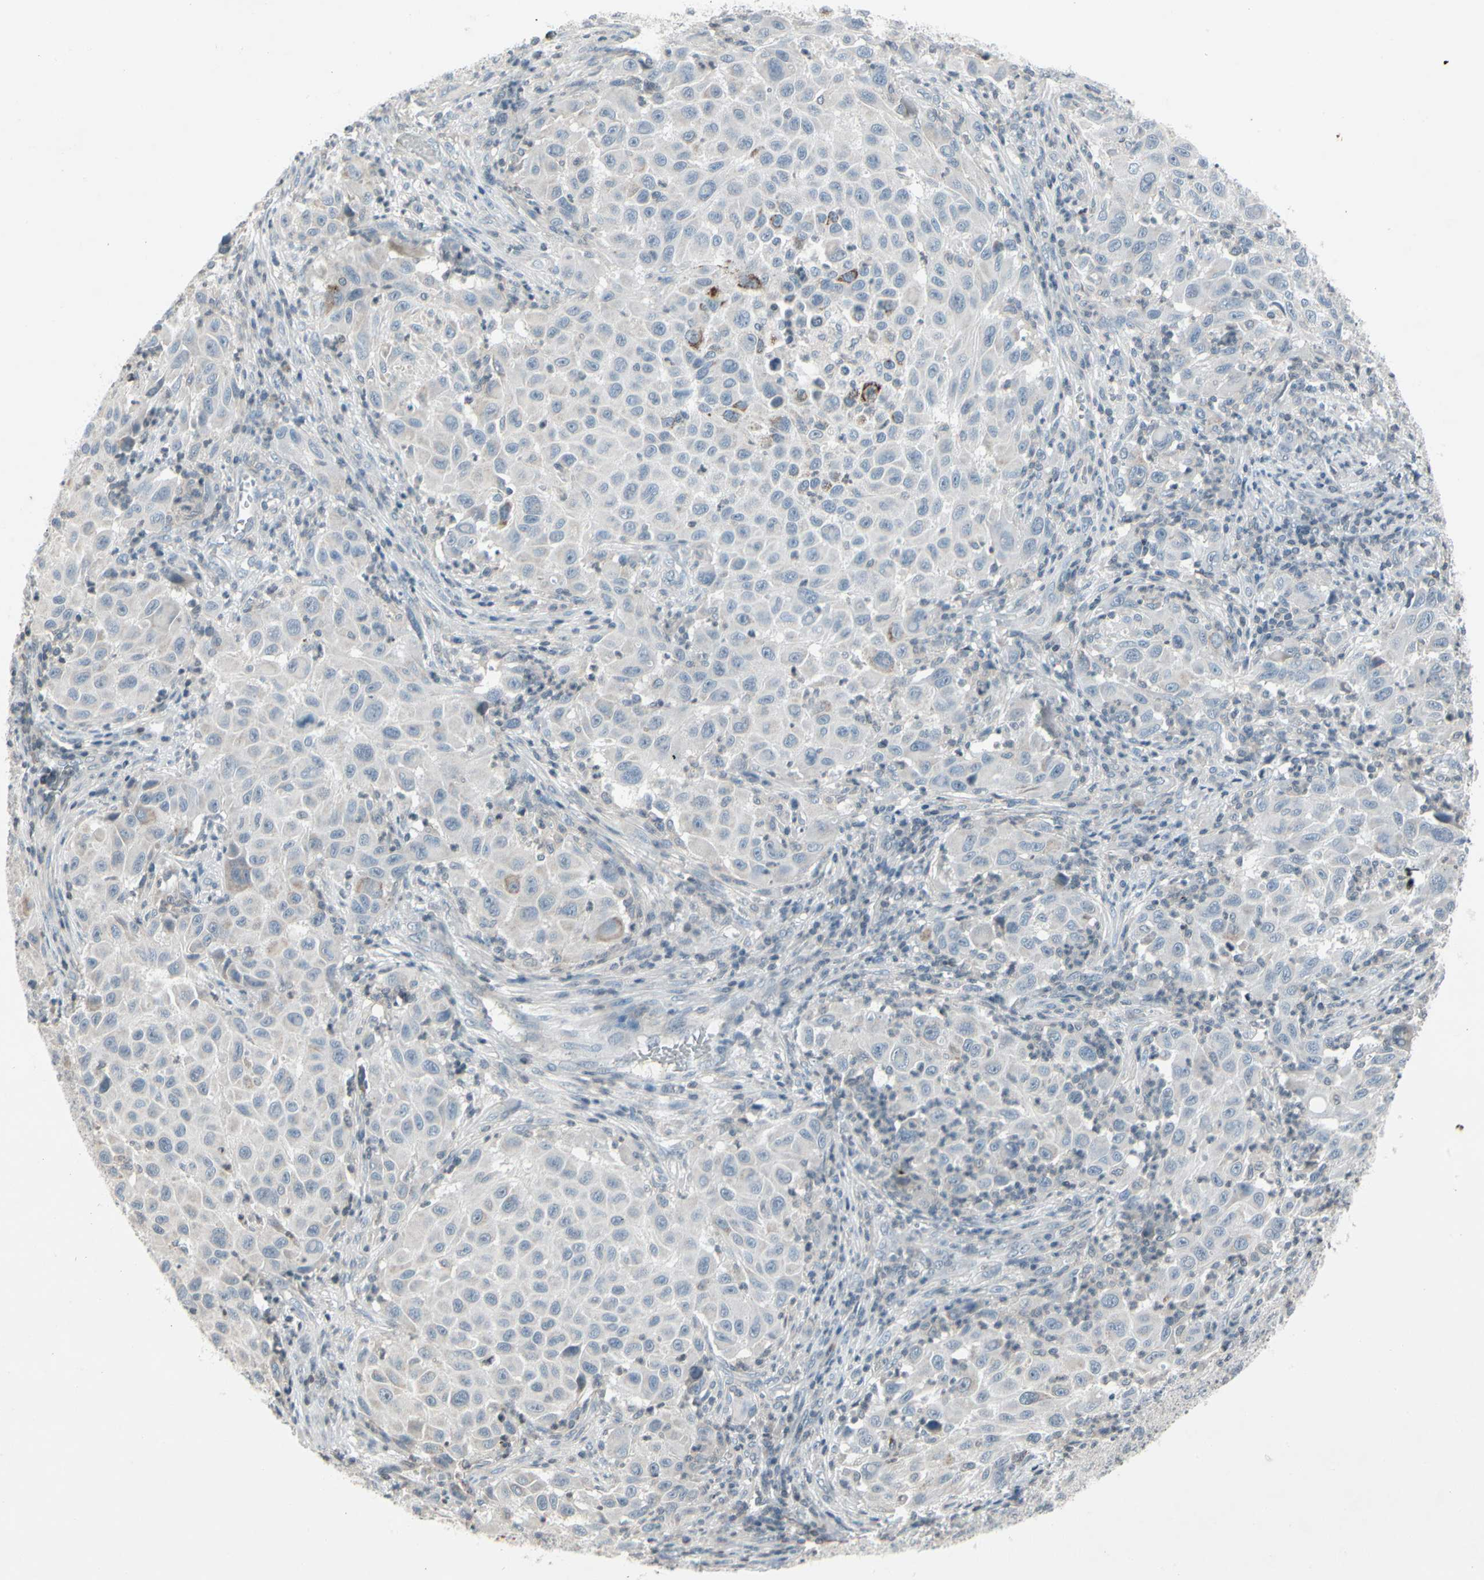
{"staining": {"intensity": "strong", "quantity": "<25%", "location": "cytoplasmic/membranous"}, "tissue": "melanoma", "cell_type": "Tumor cells", "image_type": "cancer", "snomed": [{"axis": "morphology", "description": "Malignant melanoma, Metastatic site"}, {"axis": "topography", "description": "Lymph node"}], "caption": "Strong cytoplasmic/membranous staining for a protein is appreciated in about <25% of tumor cells of malignant melanoma (metastatic site) using immunohistochemistry (IHC).", "gene": "ARG2", "patient": {"sex": "male", "age": 61}}